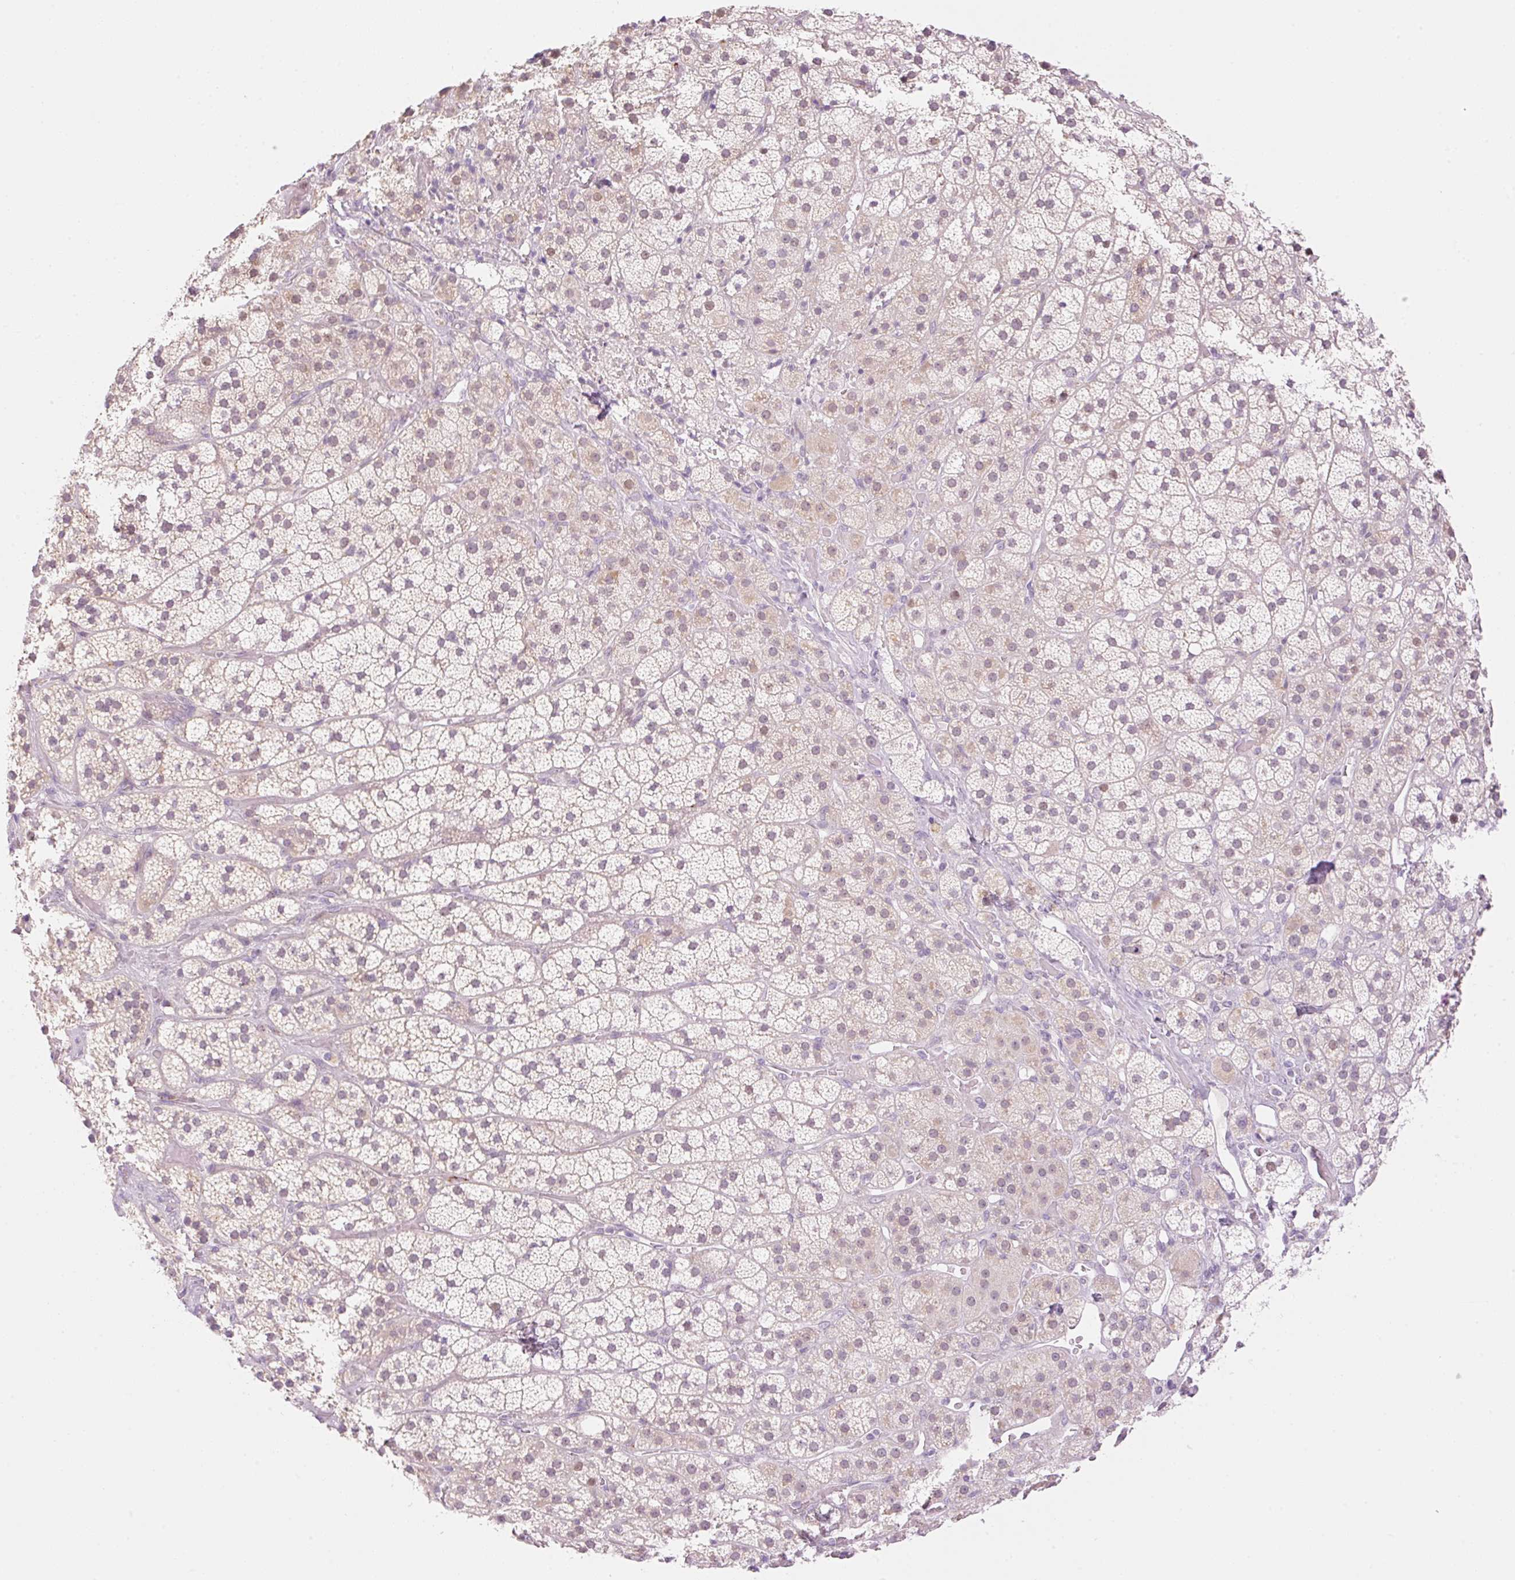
{"staining": {"intensity": "moderate", "quantity": "25%-75%", "location": "nuclear"}, "tissue": "adrenal gland", "cell_type": "Glandular cells", "image_type": "normal", "snomed": [{"axis": "morphology", "description": "Normal tissue, NOS"}, {"axis": "topography", "description": "Adrenal gland"}], "caption": "IHC of benign adrenal gland exhibits medium levels of moderate nuclear positivity in about 25%-75% of glandular cells.", "gene": "SPRYD4", "patient": {"sex": "male", "age": 57}}